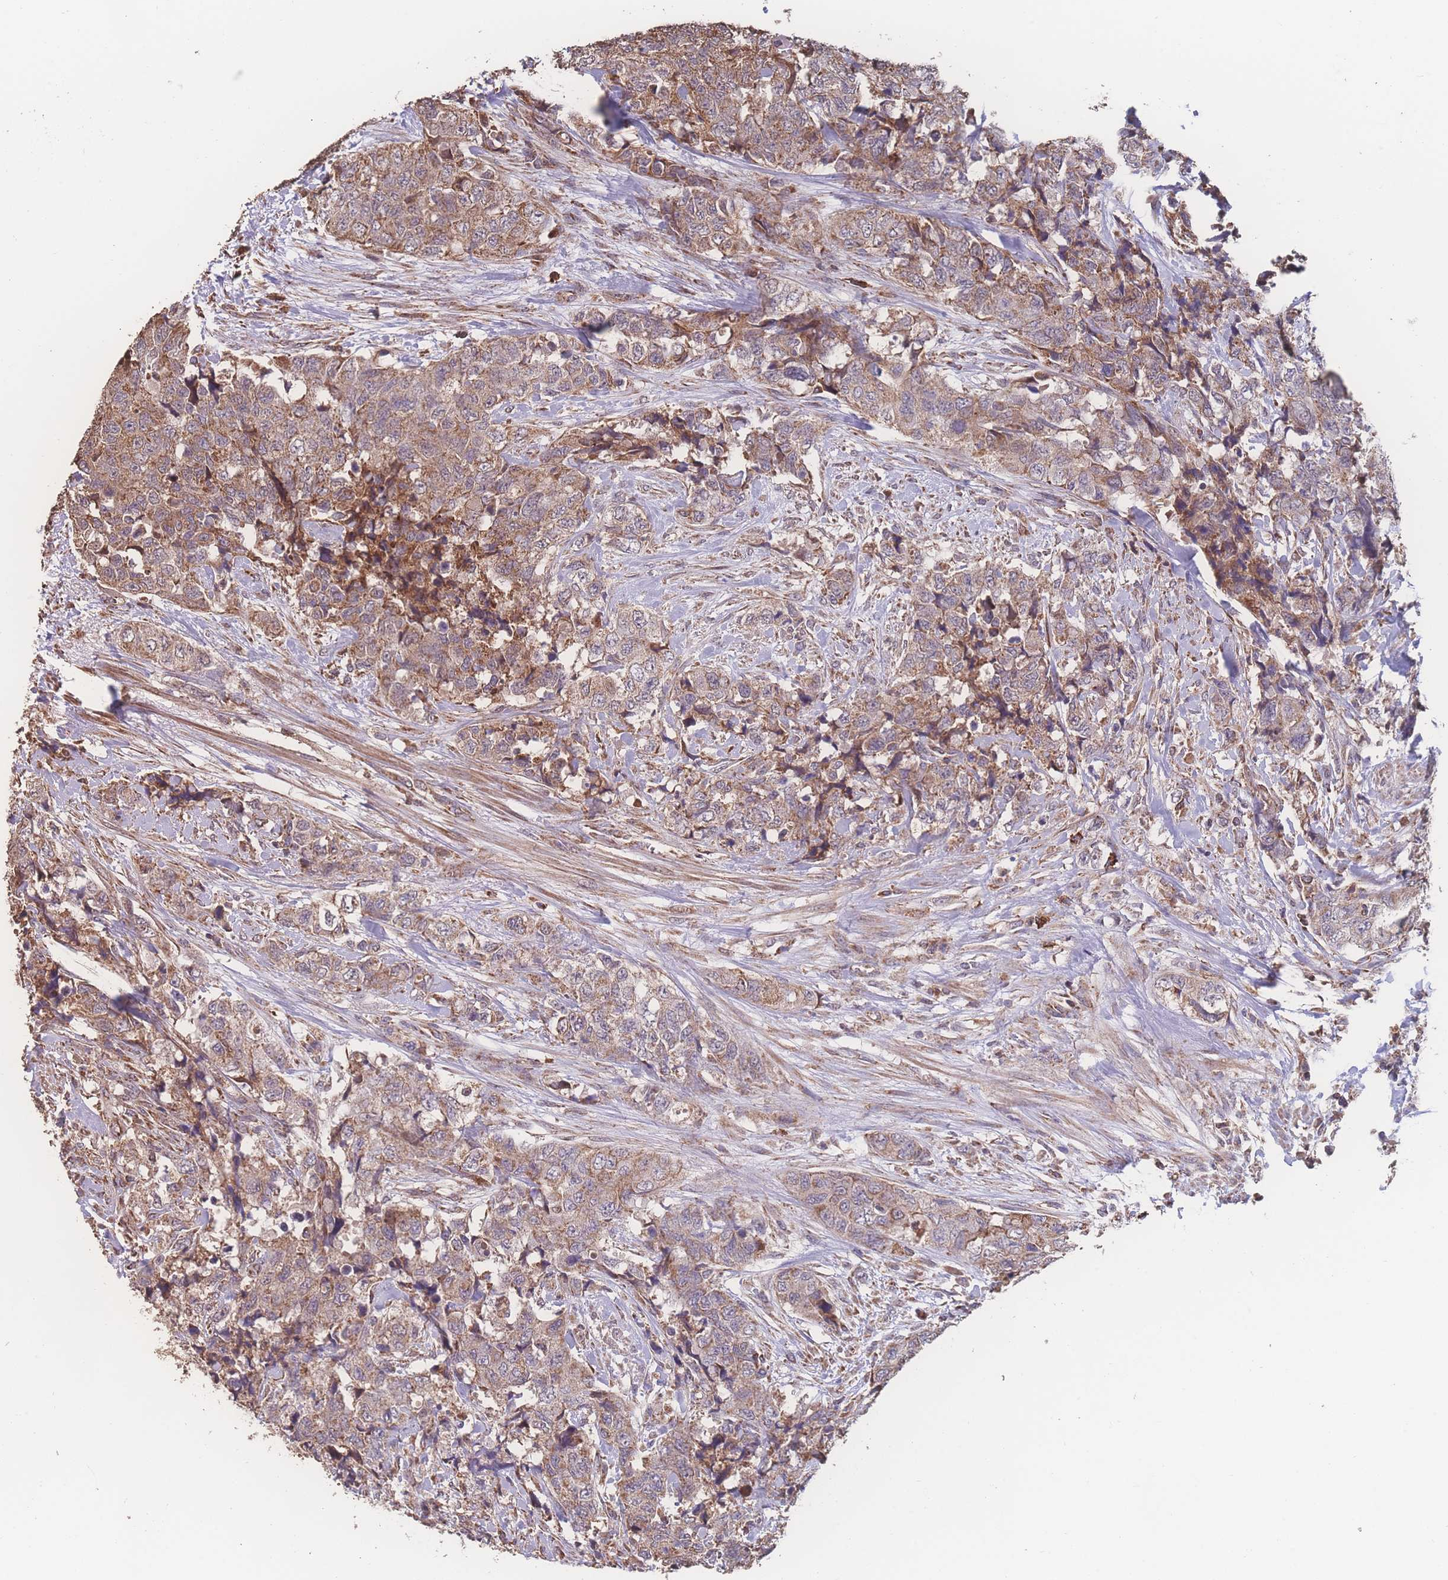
{"staining": {"intensity": "moderate", "quantity": ">75%", "location": "cytoplasmic/membranous"}, "tissue": "urothelial cancer", "cell_type": "Tumor cells", "image_type": "cancer", "snomed": [{"axis": "morphology", "description": "Urothelial carcinoma, High grade"}, {"axis": "topography", "description": "Urinary bladder"}], "caption": "Immunohistochemistry image of neoplastic tissue: high-grade urothelial carcinoma stained using immunohistochemistry (IHC) demonstrates medium levels of moderate protein expression localized specifically in the cytoplasmic/membranous of tumor cells, appearing as a cytoplasmic/membranous brown color.", "gene": "SGSM3", "patient": {"sex": "female", "age": 78}}